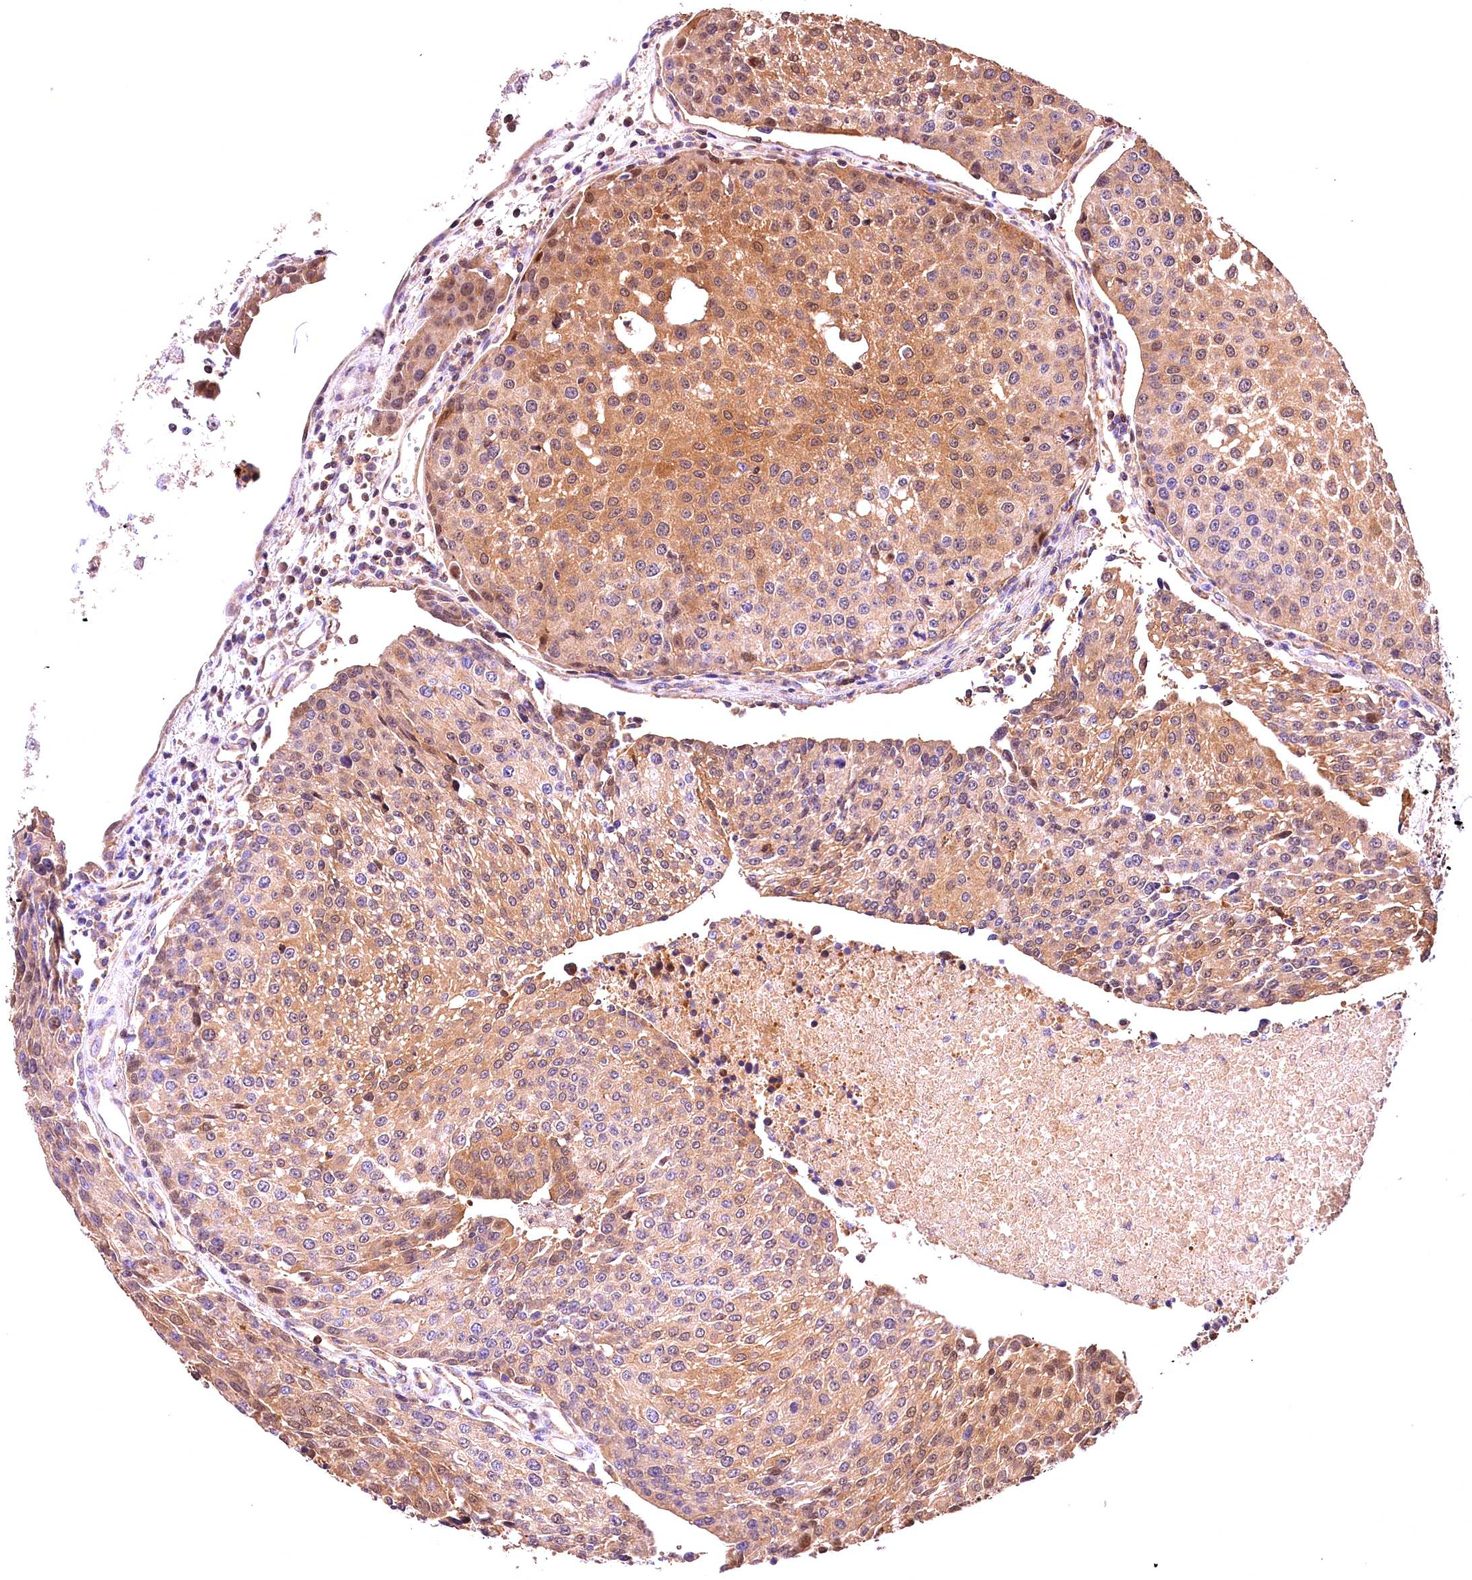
{"staining": {"intensity": "moderate", "quantity": ">75%", "location": "cytoplasmic/membranous,nuclear"}, "tissue": "urothelial cancer", "cell_type": "Tumor cells", "image_type": "cancer", "snomed": [{"axis": "morphology", "description": "Urothelial carcinoma, High grade"}, {"axis": "topography", "description": "Urinary bladder"}], "caption": "Urothelial carcinoma (high-grade) stained with DAB immunohistochemistry shows medium levels of moderate cytoplasmic/membranous and nuclear expression in approximately >75% of tumor cells.", "gene": "KPTN", "patient": {"sex": "female", "age": 85}}